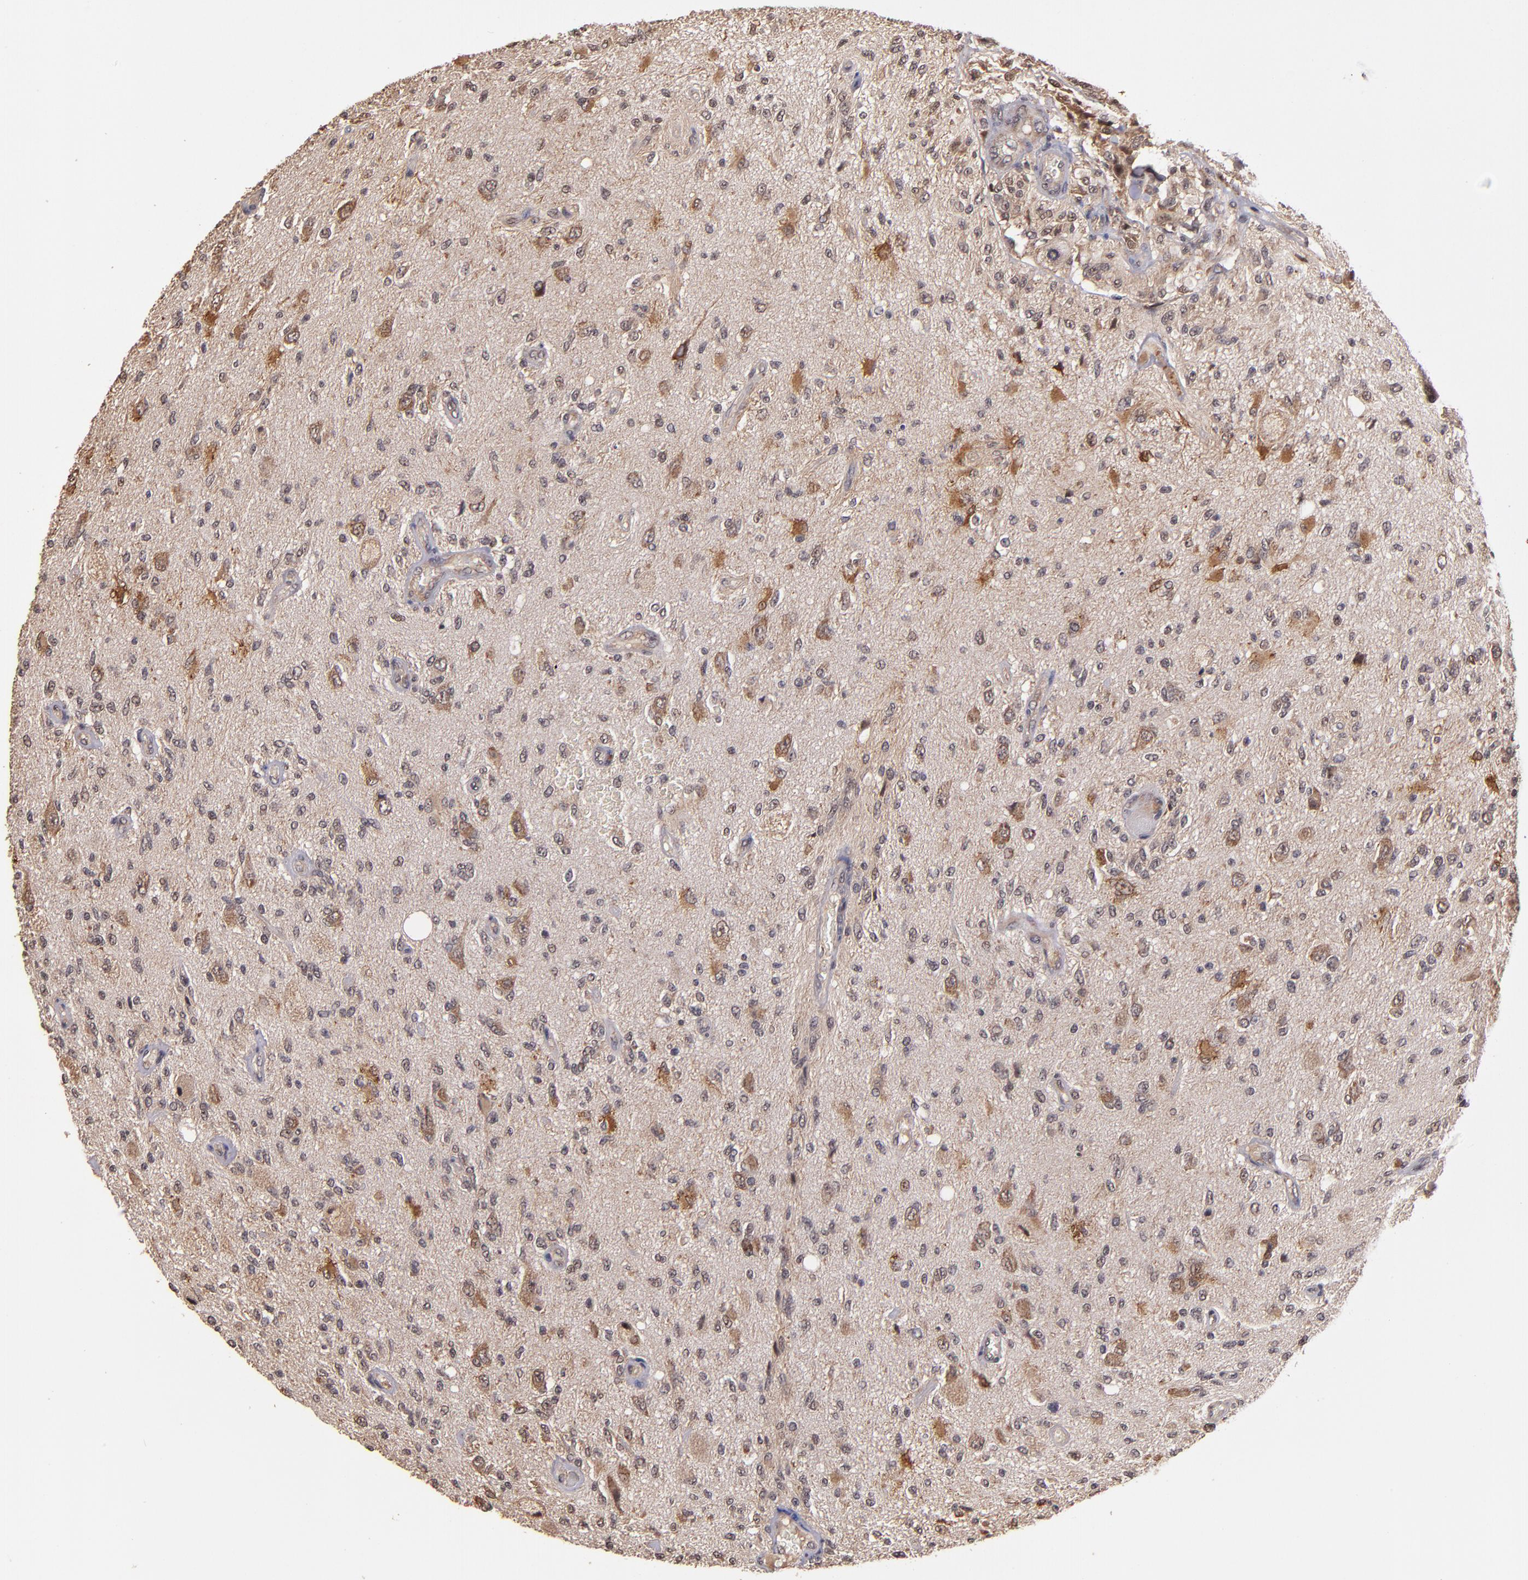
{"staining": {"intensity": "negative", "quantity": "none", "location": "none"}, "tissue": "glioma", "cell_type": "Tumor cells", "image_type": "cancer", "snomed": [{"axis": "morphology", "description": "Normal tissue, NOS"}, {"axis": "morphology", "description": "Glioma, malignant, High grade"}, {"axis": "topography", "description": "Cerebral cortex"}], "caption": "DAB (3,3'-diaminobenzidine) immunohistochemical staining of glioma reveals no significant positivity in tumor cells. (DAB immunohistochemistry with hematoxylin counter stain).", "gene": "RIOK3", "patient": {"sex": "male", "age": 77}}